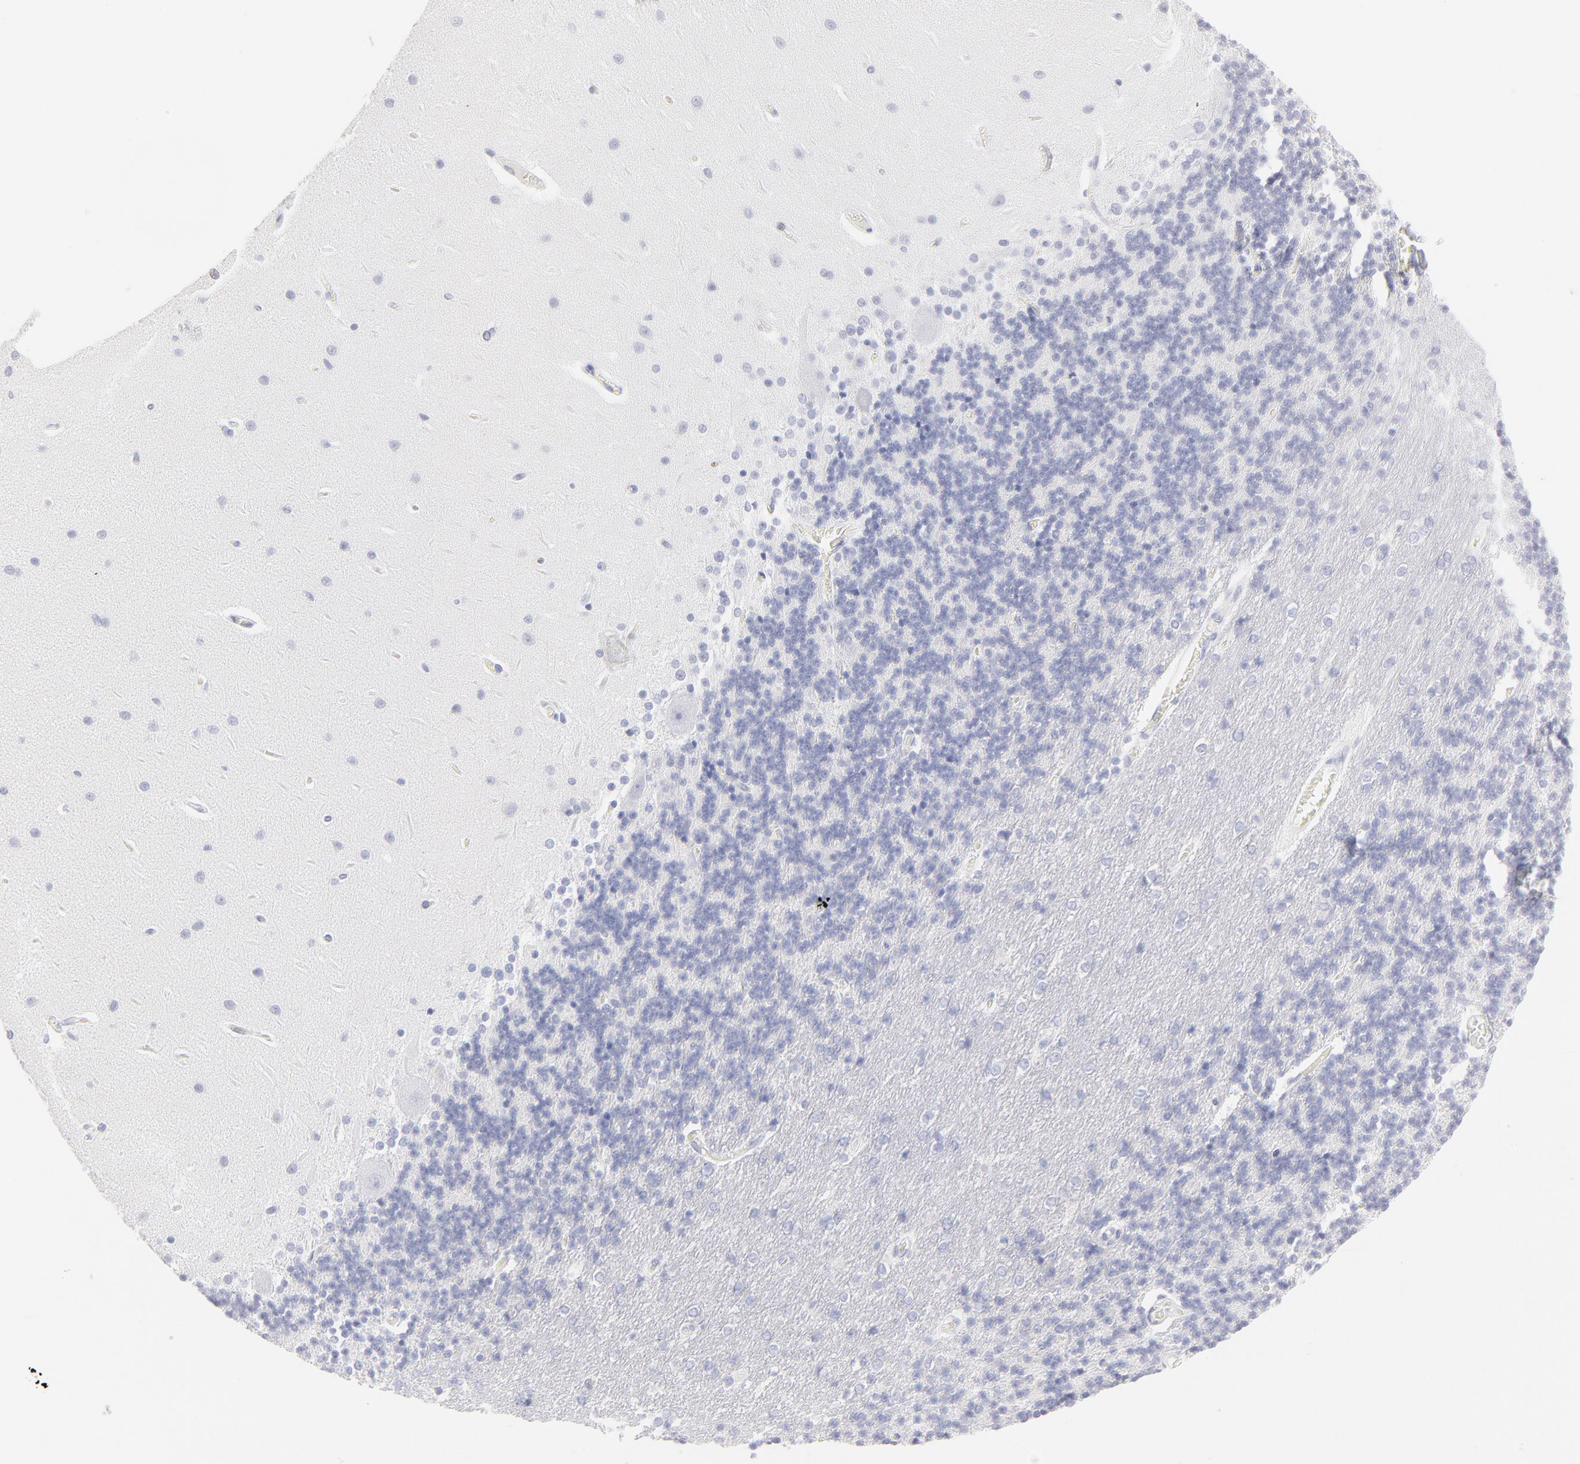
{"staining": {"intensity": "negative", "quantity": "none", "location": "none"}, "tissue": "cerebellum", "cell_type": "Cells in granular layer", "image_type": "normal", "snomed": [{"axis": "morphology", "description": "Normal tissue, NOS"}, {"axis": "topography", "description": "Cerebellum"}], "caption": "The immunohistochemistry histopathology image has no significant expression in cells in granular layer of cerebellum.", "gene": "ELF3", "patient": {"sex": "female", "age": 54}}